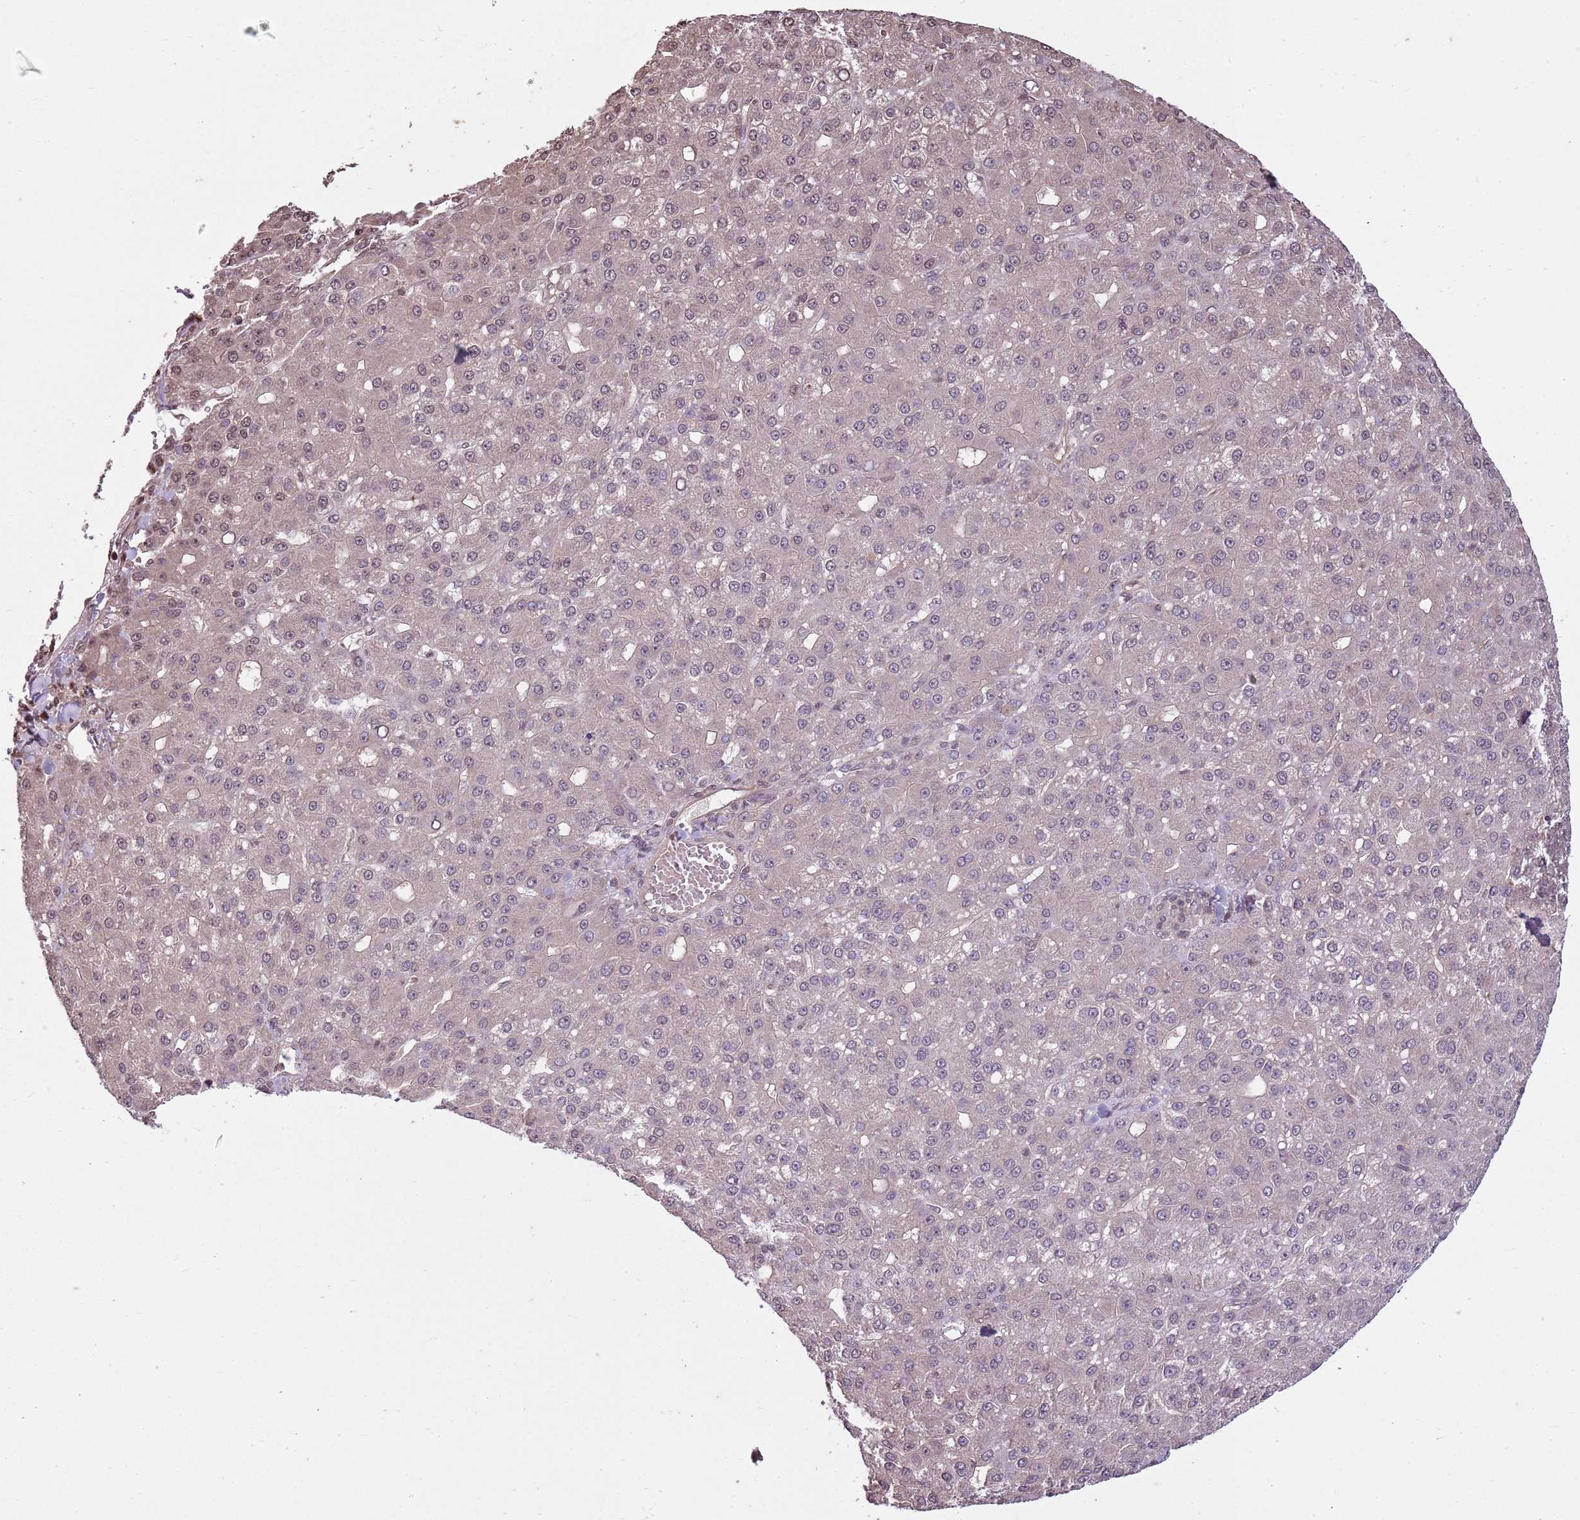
{"staining": {"intensity": "weak", "quantity": "<25%", "location": "nuclear"}, "tissue": "liver cancer", "cell_type": "Tumor cells", "image_type": "cancer", "snomed": [{"axis": "morphology", "description": "Carcinoma, Hepatocellular, NOS"}, {"axis": "topography", "description": "Liver"}], "caption": "High magnification brightfield microscopy of liver cancer stained with DAB (brown) and counterstained with hematoxylin (blue): tumor cells show no significant positivity.", "gene": "CAPN9", "patient": {"sex": "male", "age": 67}}